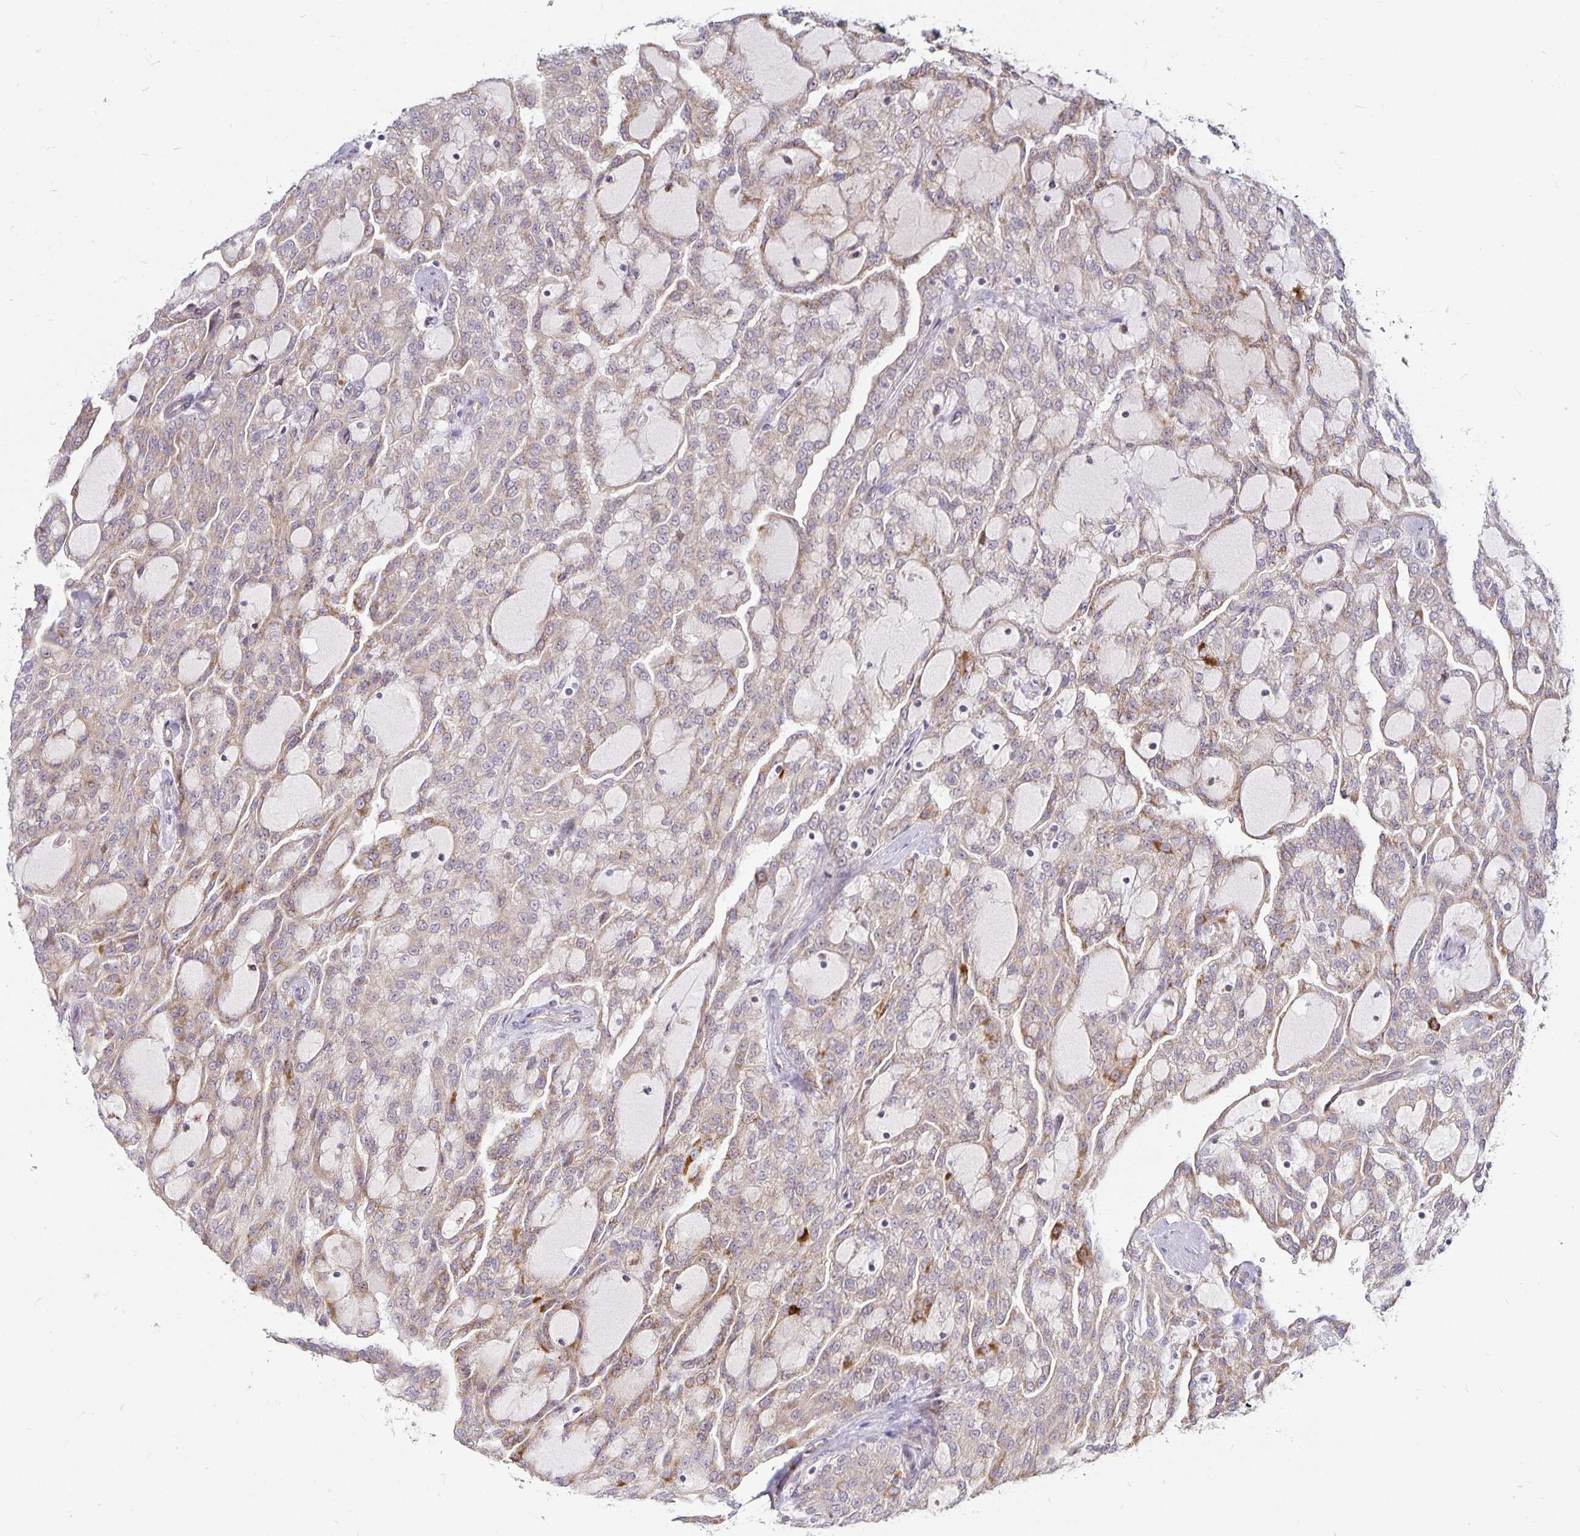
{"staining": {"intensity": "weak", "quantity": "25%-75%", "location": "cytoplasmic/membranous"}, "tissue": "renal cancer", "cell_type": "Tumor cells", "image_type": "cancer", "snomed": [{"axis": "morphology", "description": "Adenocarcinoma, NOS"}, {"axis": "topography", "description": "Kidney"}], "caption": "Human renal cancer stained for a protein (brown) shows weak cytoplasmic/membranous positive expression in about 25%-75% of tumor cells.", "gene": "CYP27A1", "patient": {"sex": "male", "age": 63}}